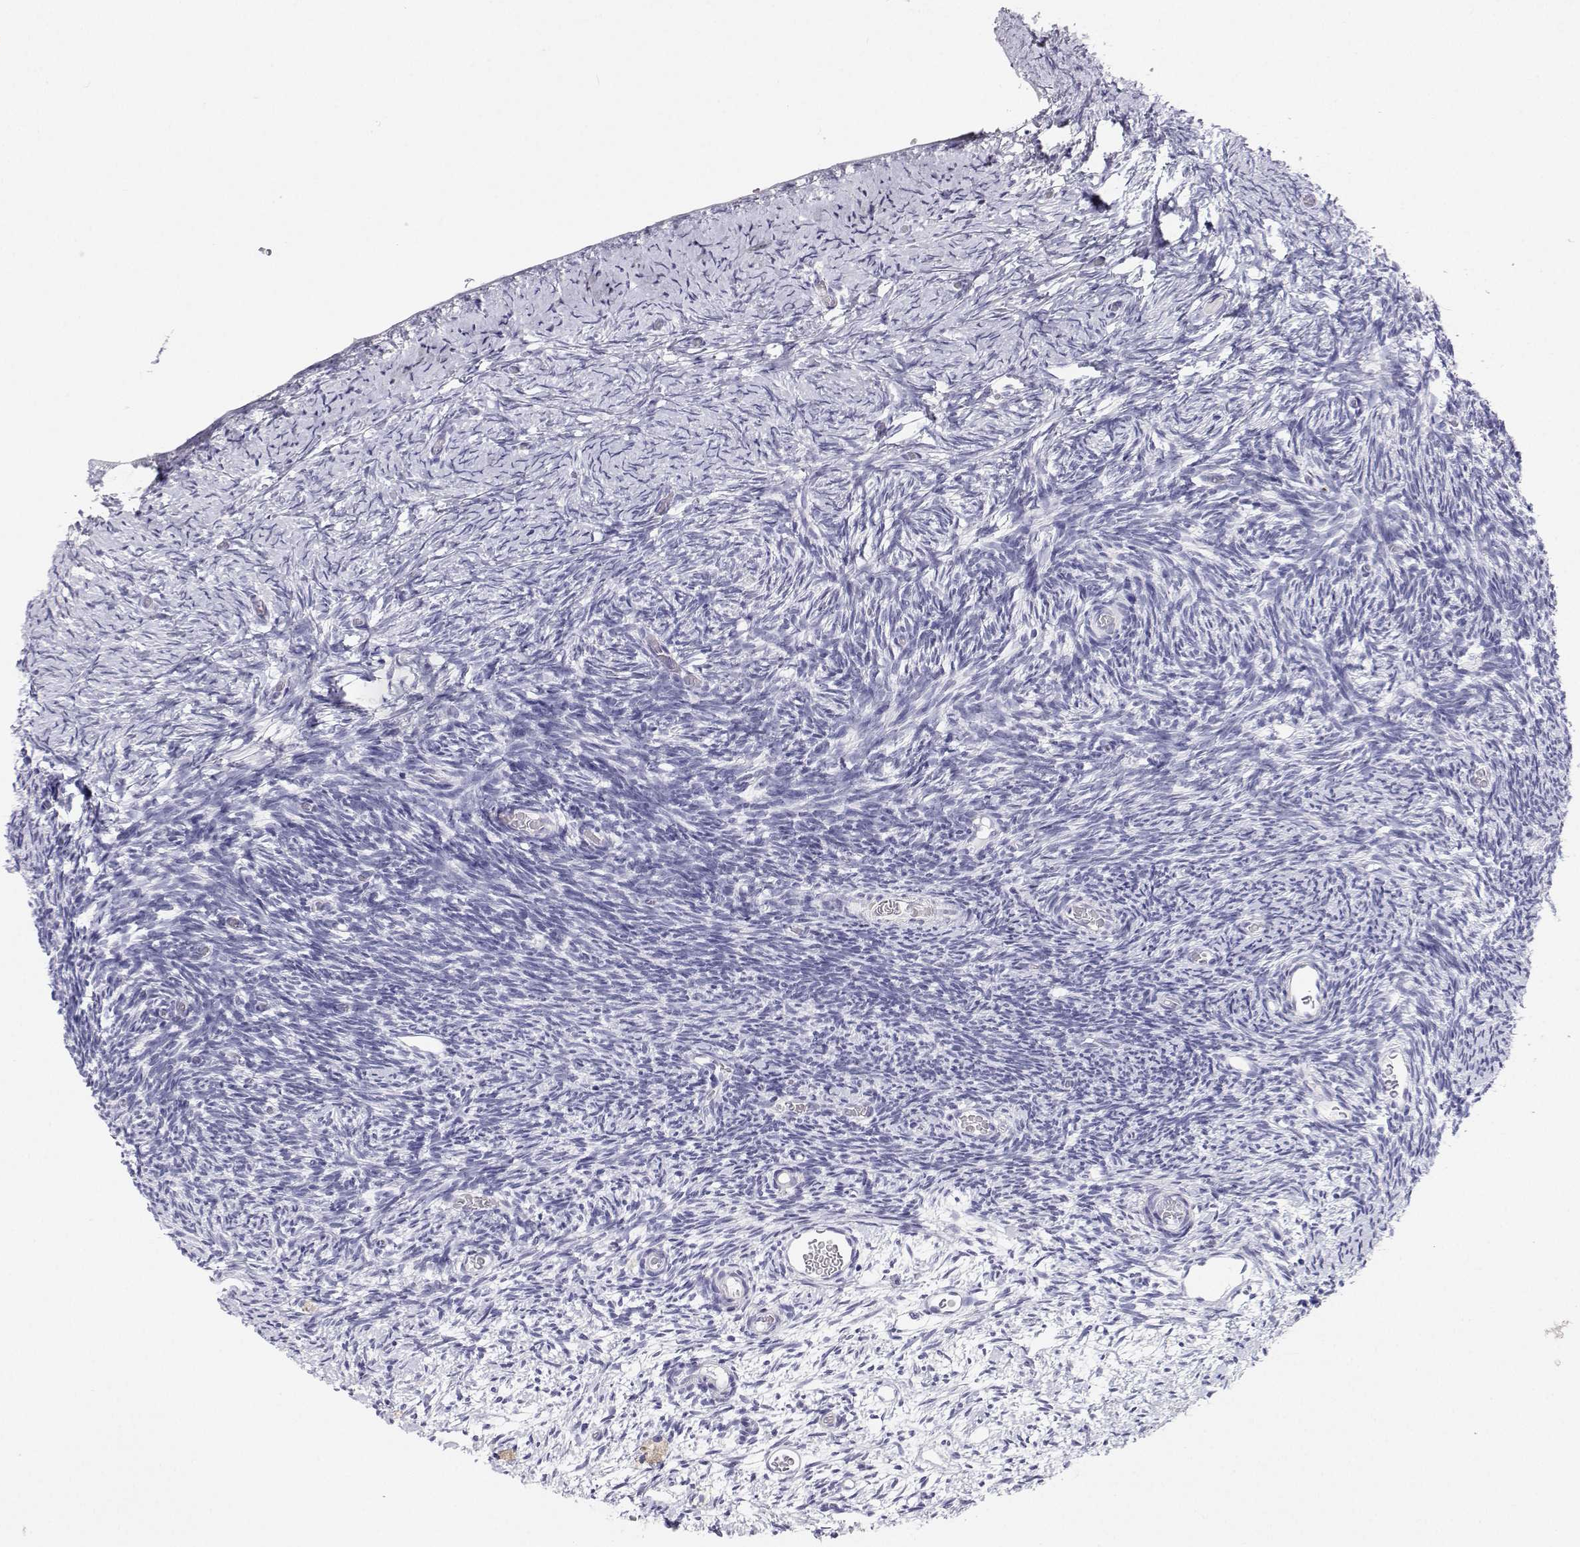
{"staining": {"intensity": "negative", "quantity": "none", "location": "none"}, "tissue": "ovary", "cell_type": "Follicle cells", "image_type": "normal", "snomed": [{"axis": "morphology", "description": "Normal tissue, NOS"}, {"axis": "topography", "description": "Ovary"}], "caption": "A high-resolution micrograph shows immunohistochemistry (IHC) staining of unremarkable ovary, which exhibits no significant staining in follicle cells. (DAB (3,3'-diaminobenzidine) IHC visualized using brightfield microscopy, high magnification).", "gene": "BHMT", "patient": {"sex": "female", "age": 39}}